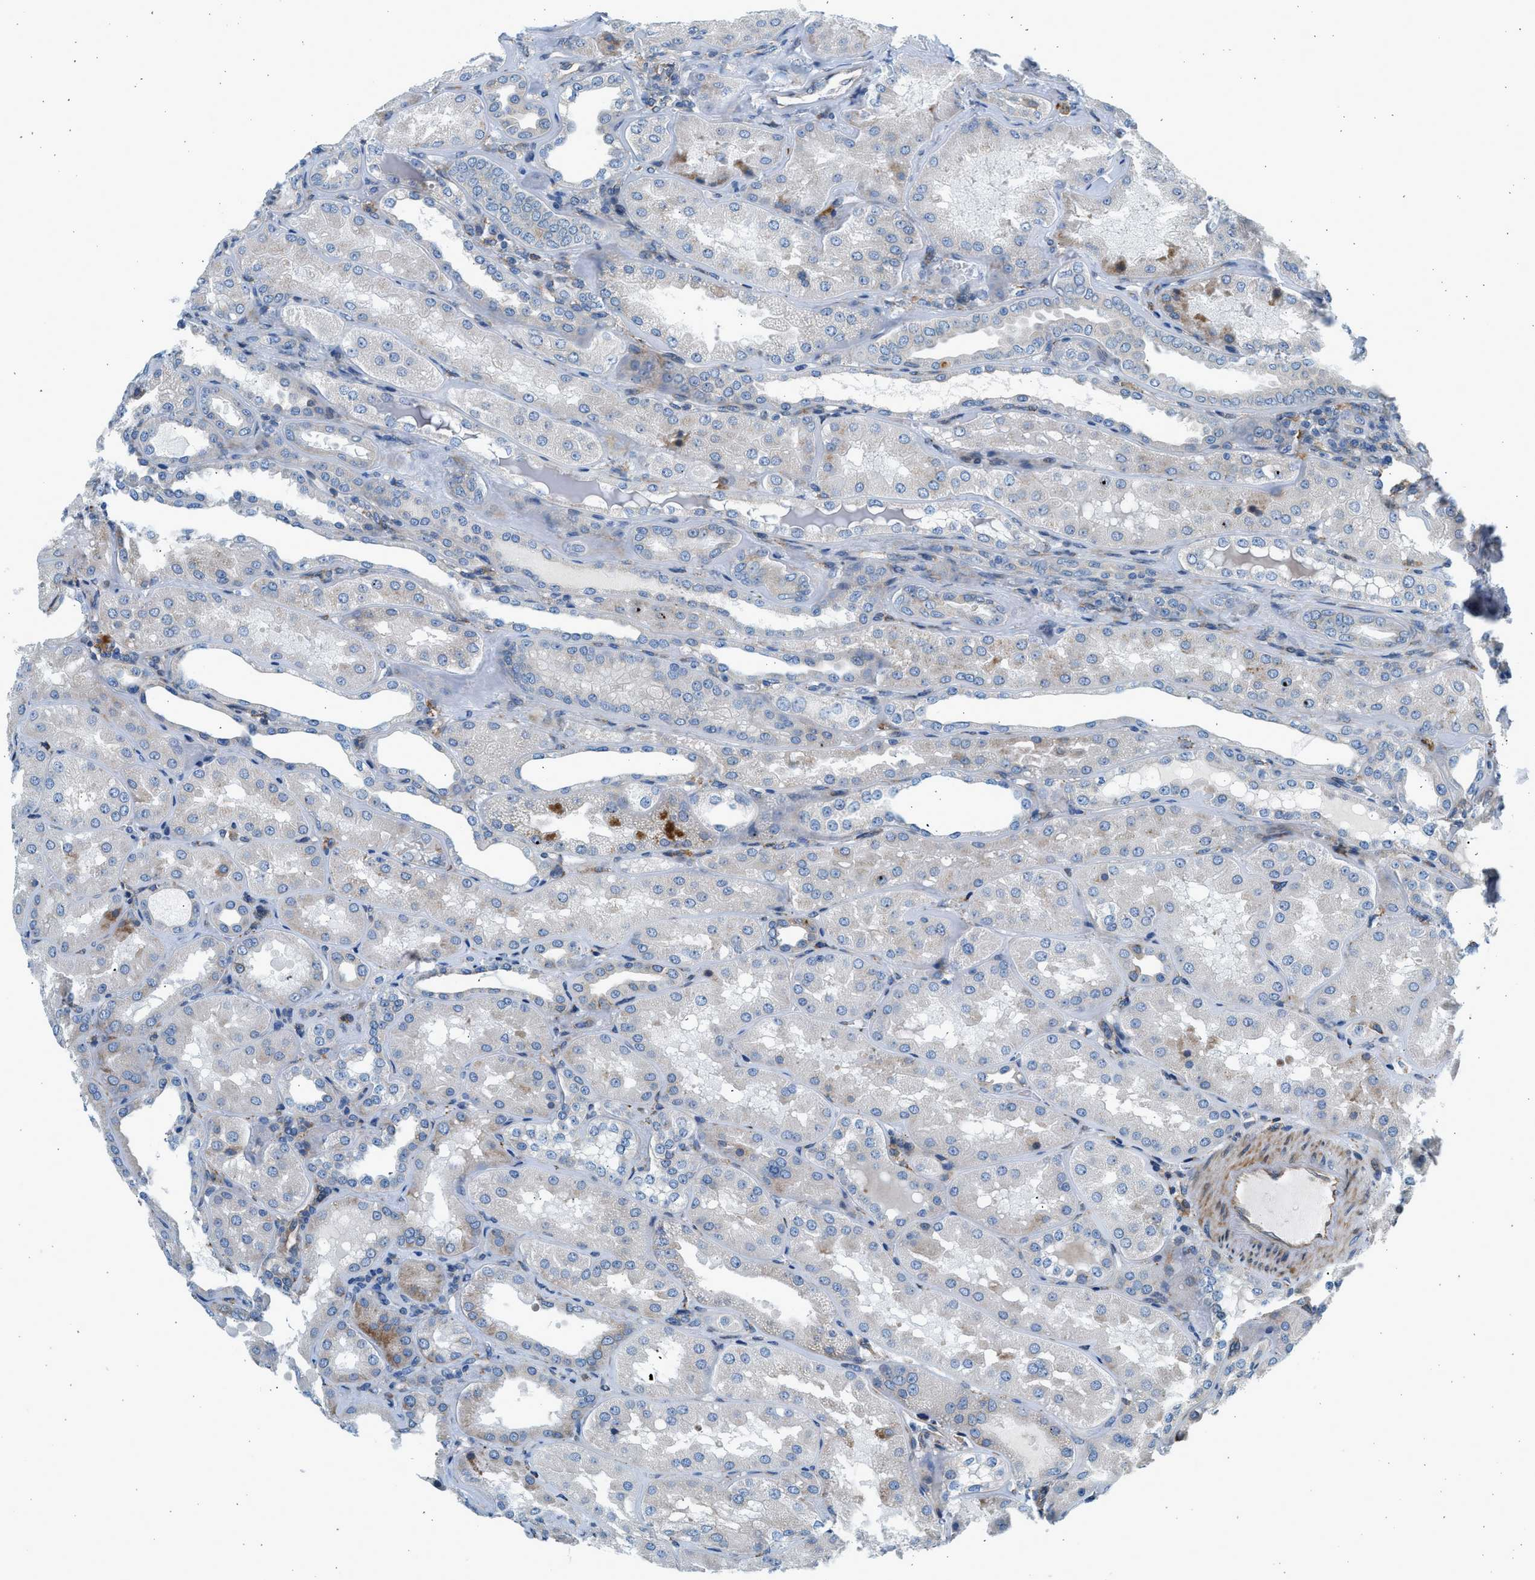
{"staining": {"intensity": "moderate", "quantity": "<25%", "location": "cytoplasmic/membranous"}, "tissue": "kidney", "cell_type": "Cells in glomeruli", "image_type": "normal", "snomed": [{"axis": "morphology", "description": "Normal tissue, NOS"}, {"axis": "topography", "description": "Kidney"}], "caption": "Benign kidney shows moderate cytoplasmic/membranous expression in approximately <25% of cells in glomeruli, visualized by immunohistochemistry.", "gene": "CNTN6", "patient": {"sex": "female", "age": 56}}